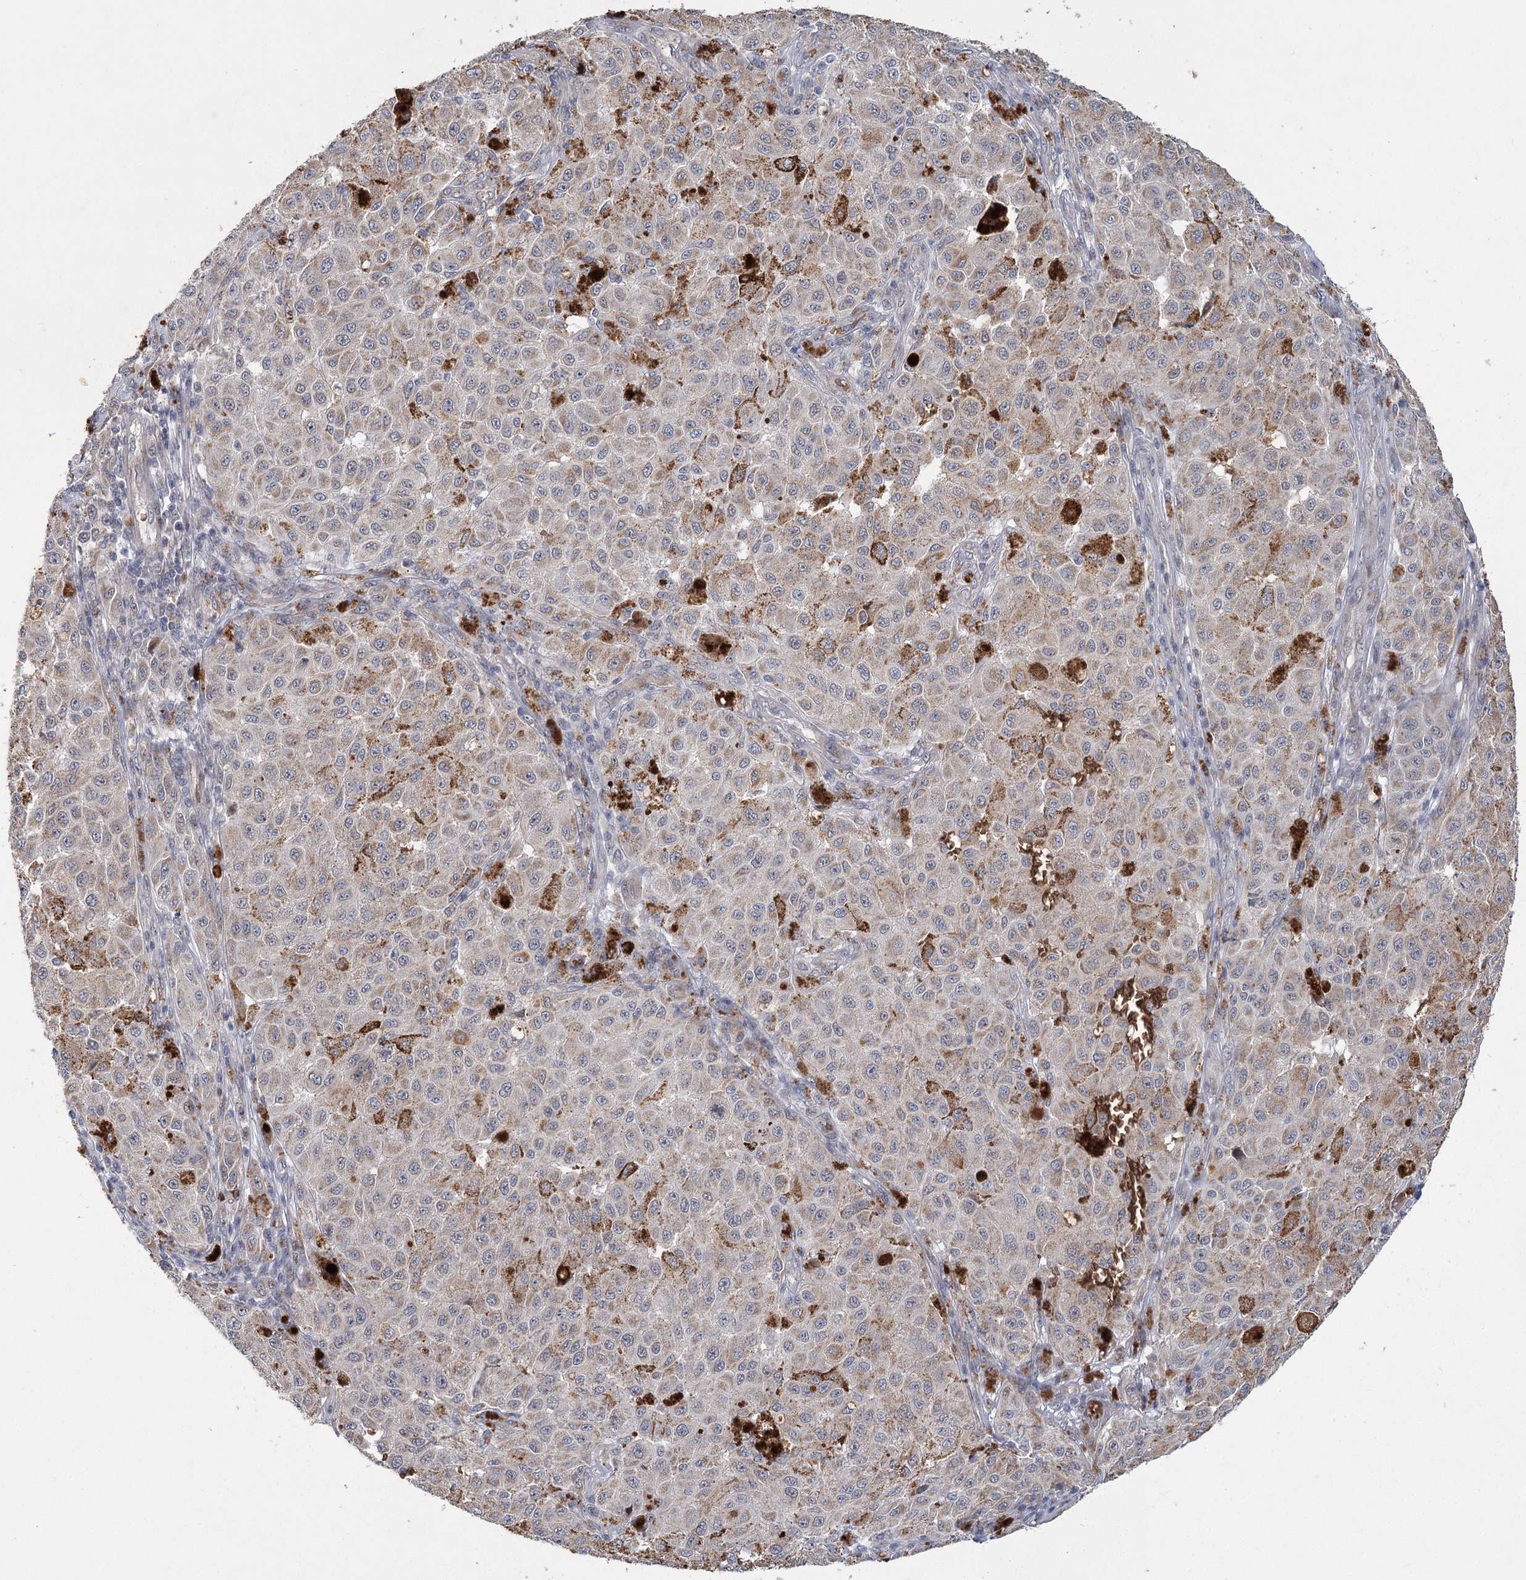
{"staining": {"intensity": "negative", "quantity": "none", "location": "none"}, "tissue": "melanoma", "cell_type": "Tumor cells", "image_type": "cancer", "snomed": [{"axis": "morphology", "description": "Malignant melanoma, NOS"}, {"axis": "topography", "description": "Skin"}], "caption": "Human melanoma stained for a protein using immunohistochemistry demonstrates no staining in tumor cells.", "gene": "NSMCE4A", "patient": {"sex": "female", "age": 64}}